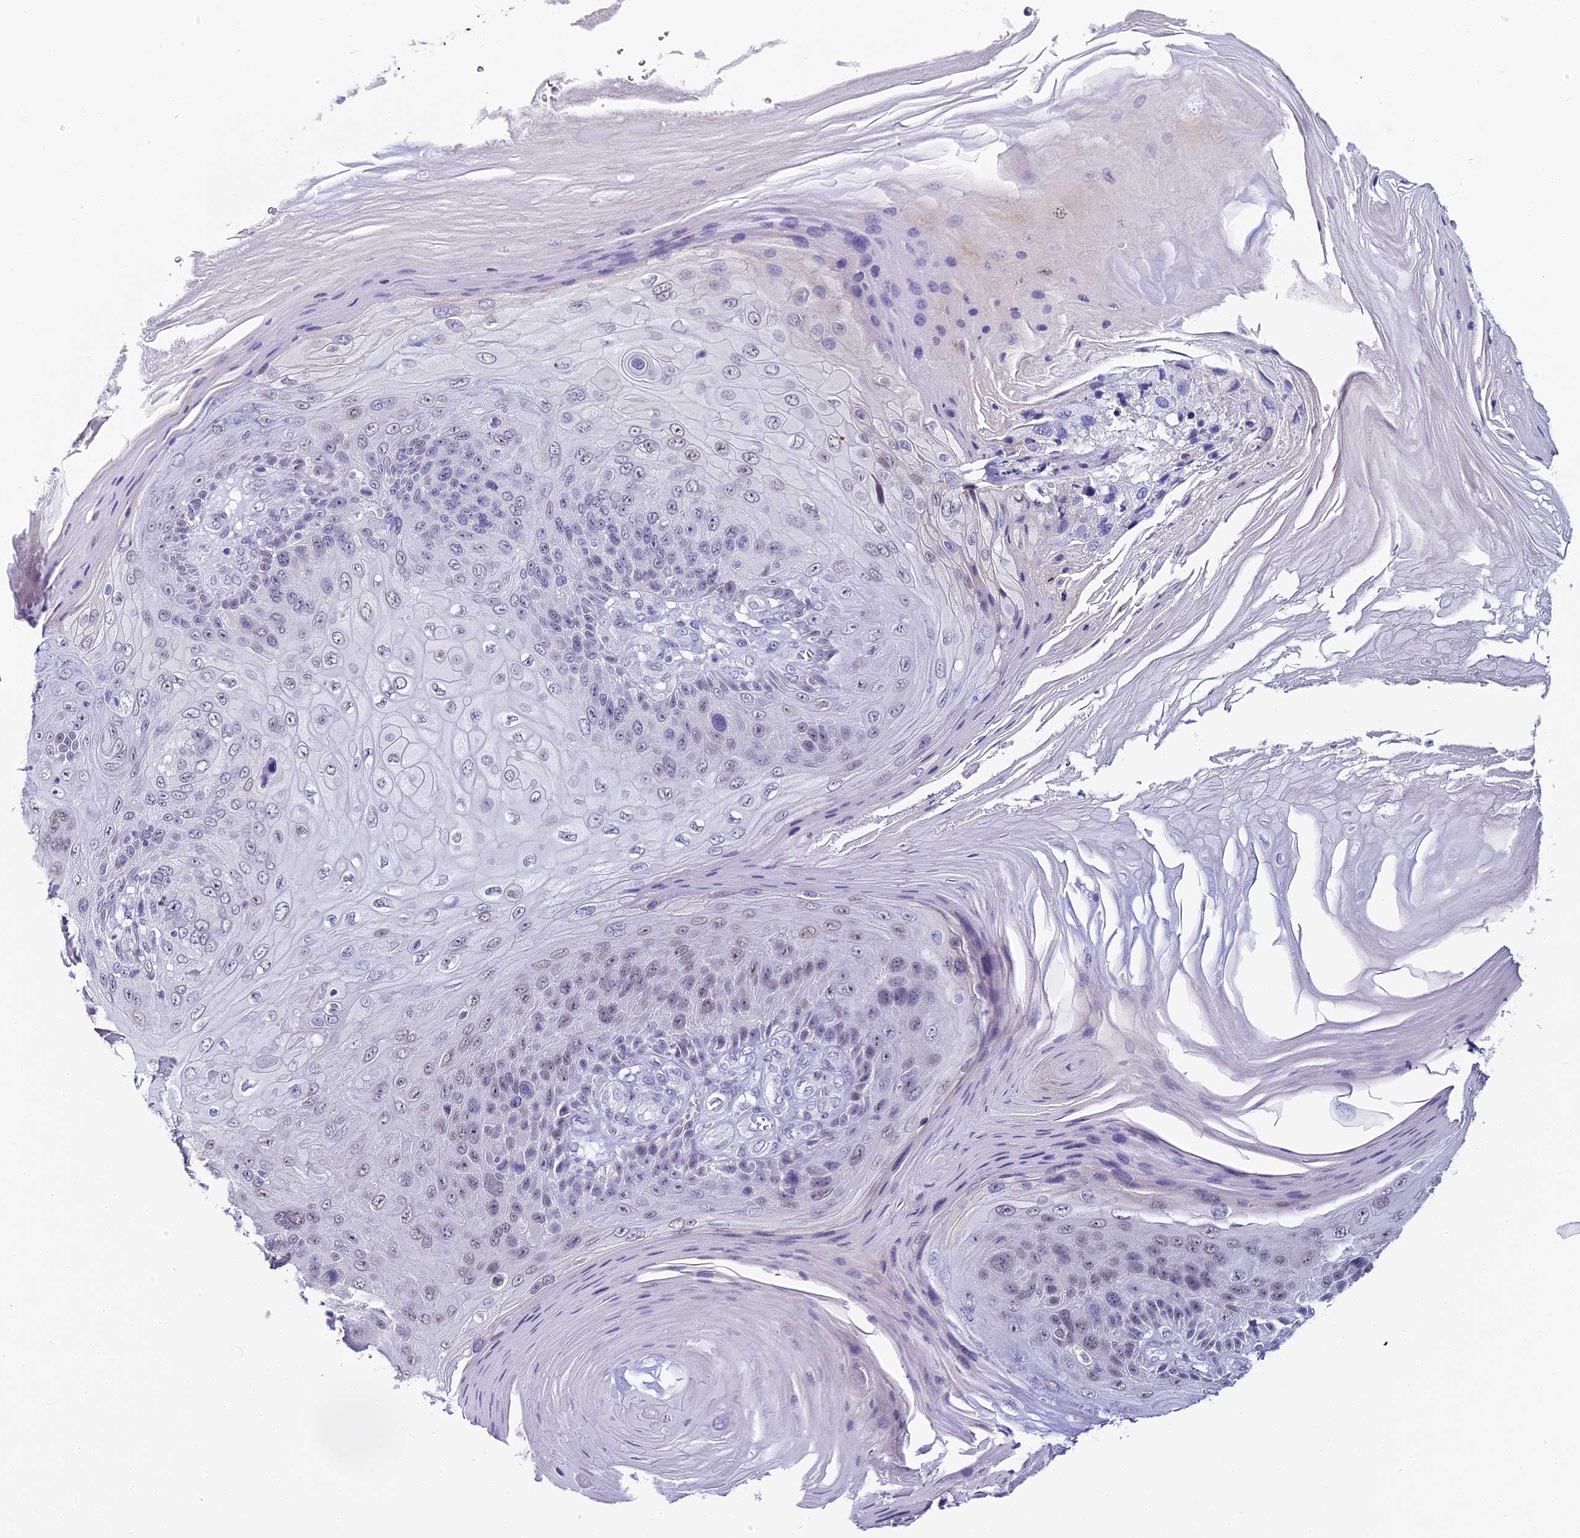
{"staining": {"intensity": "weak", "quantity": "<25%", "location": "nuclear"}, "tissue": "skin cancer", "cell_type": "Tumor cells", "image_type": "cancer", "snomed": [{"axis": "morphology", "description": "Squamous cell carcinoma, NOS"}, {"axis": "topography", "description": "Skin"}], "caption": "Tumor cells show no significant protein positivity in skin squamous cell carcinoma. (DAB immunohistochemistry (IHC) visualized using brightfield microscopy, high magnification).", "gene": "ABHD14A-ACY1", "patient": {"sex": "female", "age": 88}}